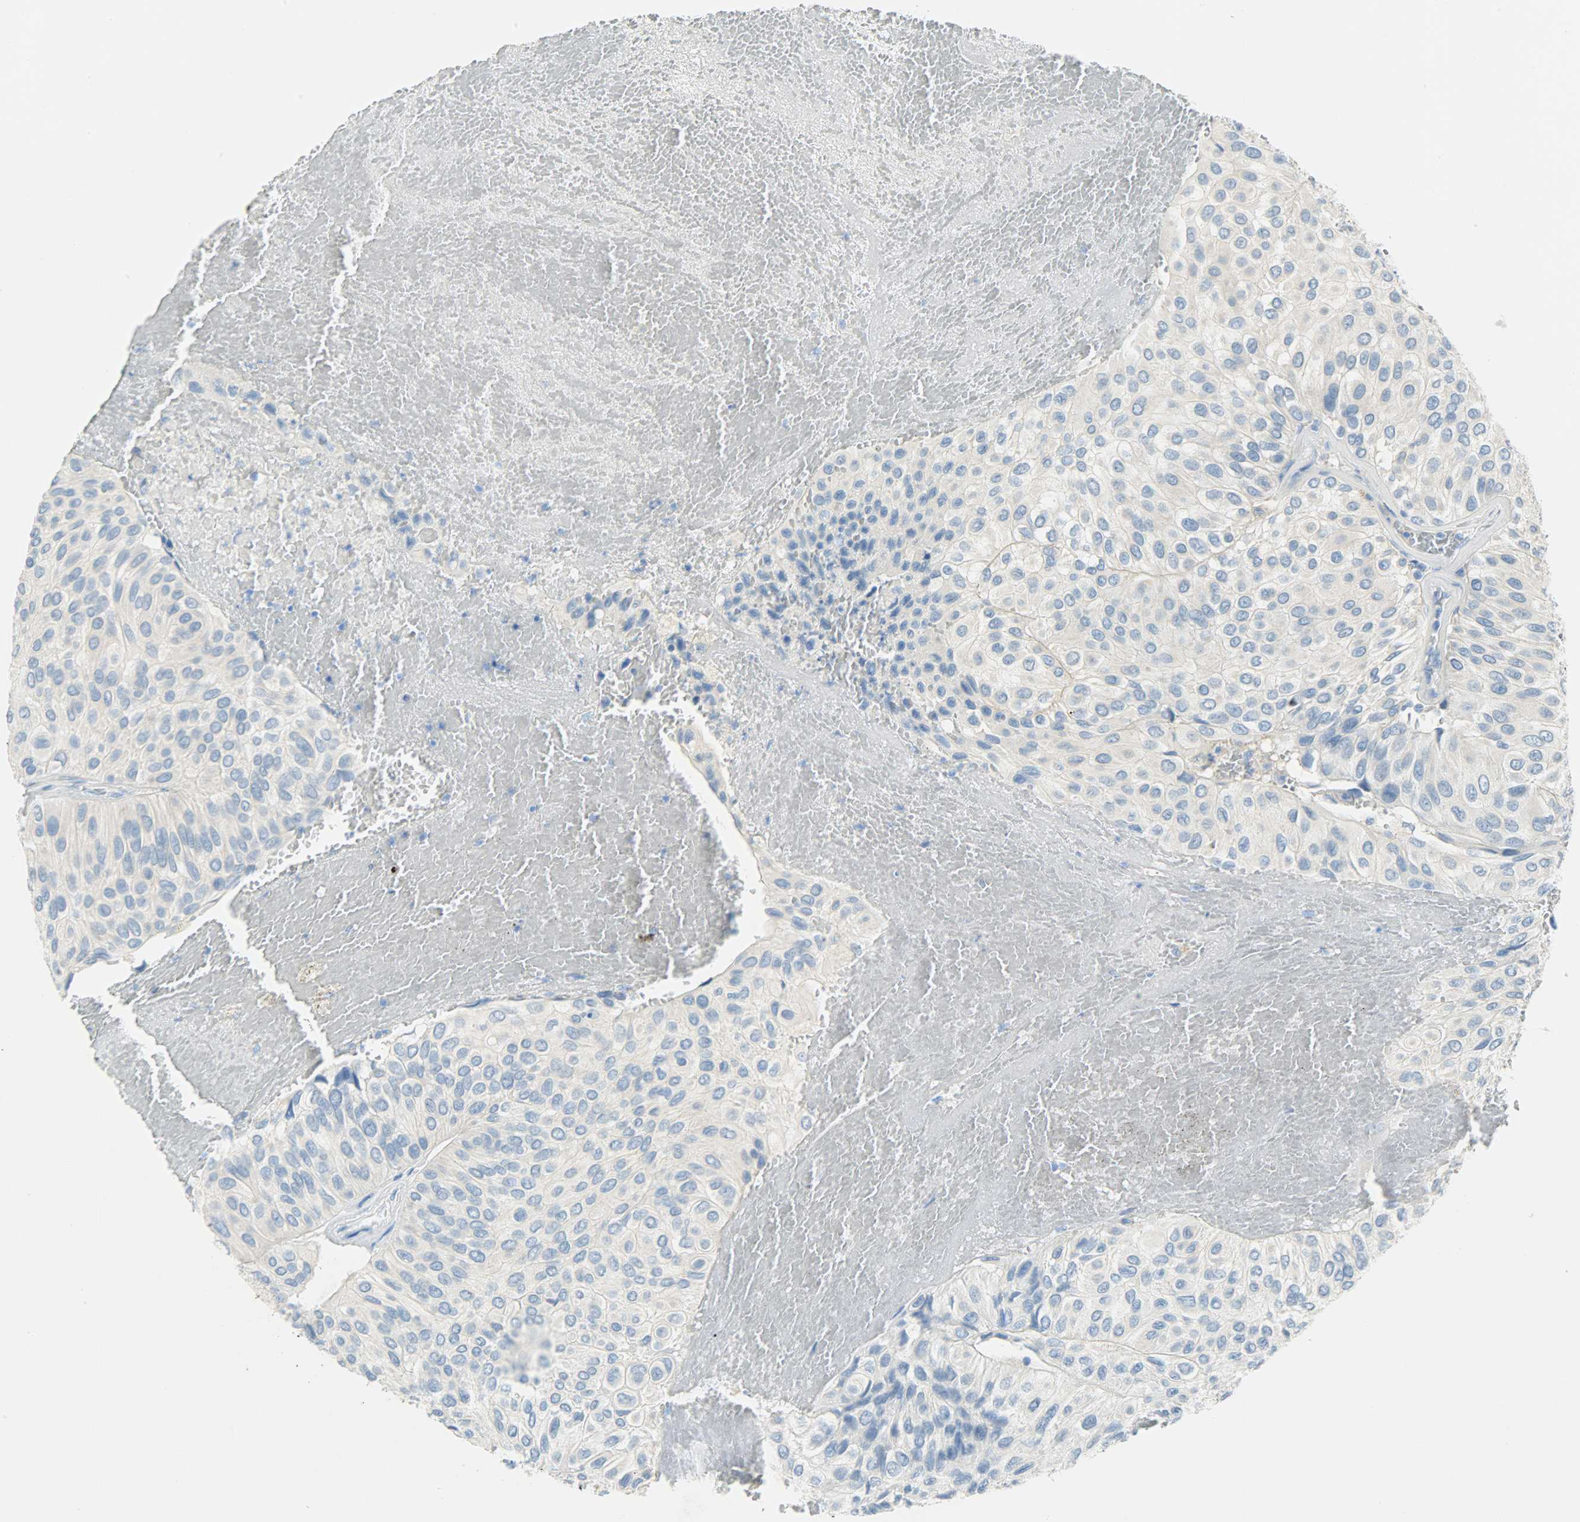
{"staining": {"intensity": "negative", "quantity": "none", "location": "none"}, "tissue": "urothelial cancer", "cell_type": "Tumor cells", "image_type": "cancer", "snomed": [{"axis": "morphology", "description": "Urothelial carcinoma, High grade"}, {"axis": "topography", "description": "Urinary bladder"}], "caption": "This image is of high-grade urothelial carcinoma stained with immunohistochemistry (IHC) to label a protein in brown with the nuclei are counter-stained blue. There is no positivity in tumor cells.", "gene": "PROM1", "patient": {"sex": "male", "age": 66}}